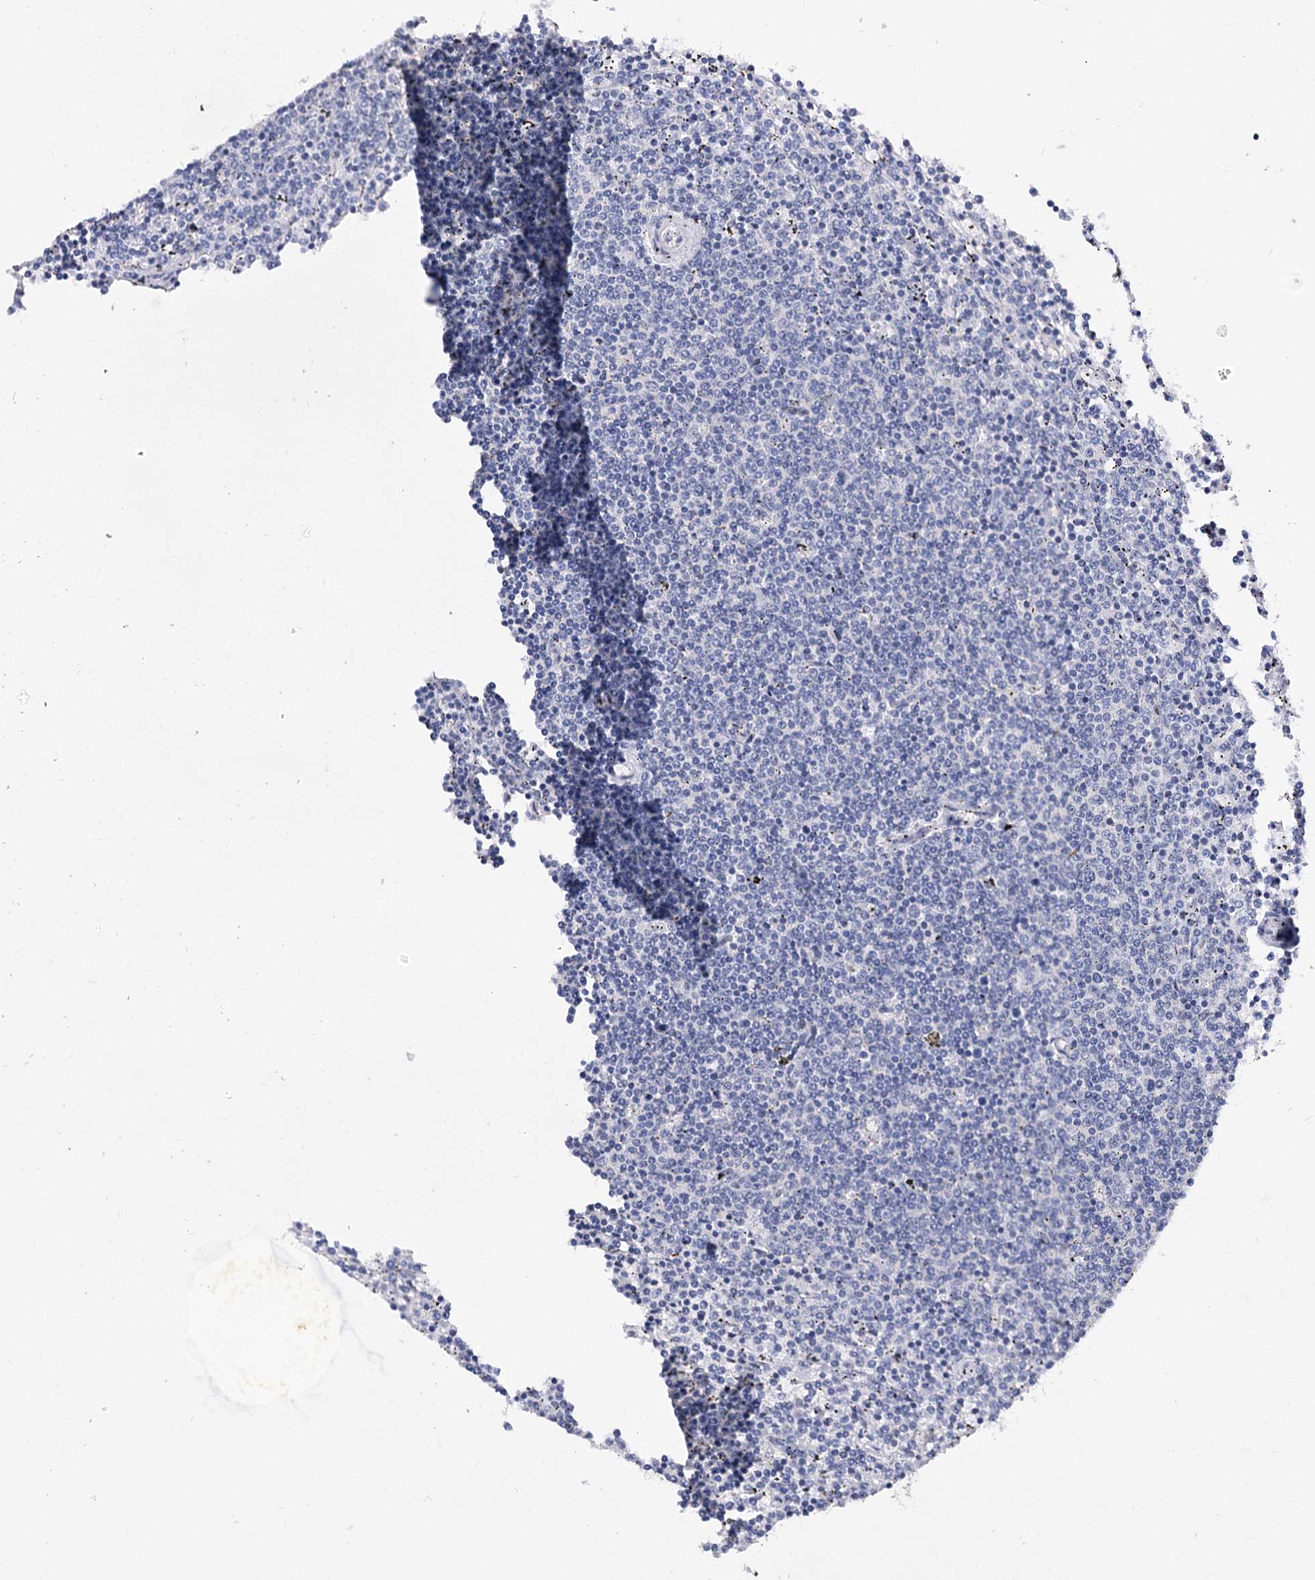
{"staining": {"intensity": "negative", "quantity": "none", "location": "none"}, "tissue": "lymphoma", "cell_type": "Tumor cells", "image_type": "cancer", "snomed": [{"axis": "morphology", "description": "Malignant lymphoma, non-Hodgkin's type, Low grade"}, {"axis": "topography", "description": "Spleen"}], "caption": "The IHC image has no significant staining in tumor cells of lymphoma tissue.", "gene": "TMEM201", "patient": {"sex": "female", "age": 50}}